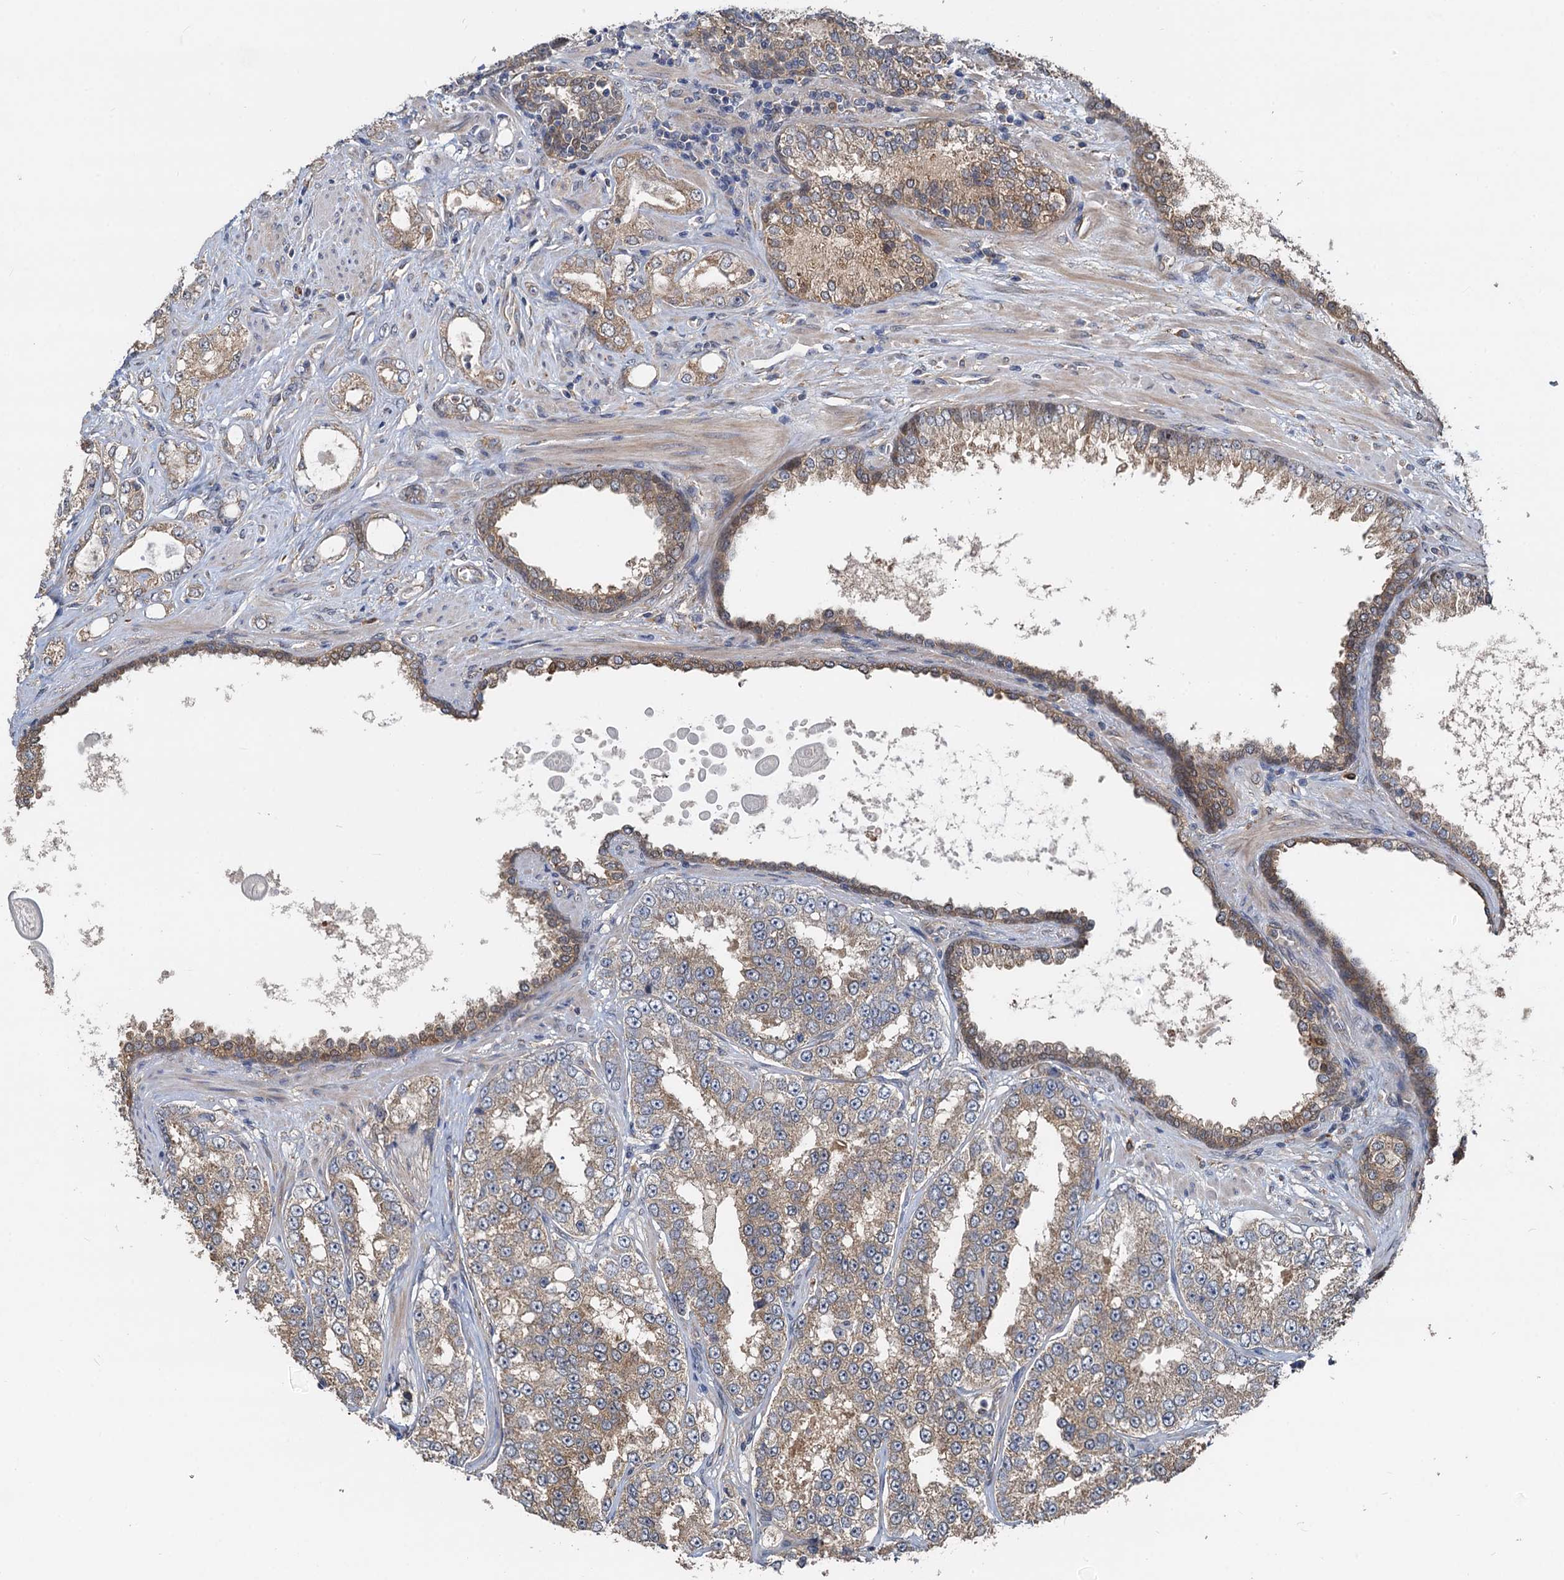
{"staining": {"intensity": "weak", "quantity": ">75%", "location": "cytoplasmic/membranous"}, "tissue": "prostate cancer", "cell_type": "Tumor cells", "image_type": "cancer", "snomed": [{"axis": "morphology", "description": "Normal tissue, NOS"}, {"axis": "morphology", "description": "Adenocarcinoma, High grade"}, {"axis": "topography", "description": "Prostate"}], "caption": "Prostate adenocarcinoma (high-grade) stained with a protein marker demonstrates weak staining in tumor cells.", "gene": "HYI", "patient": {"sex": "male", "age": 83}}